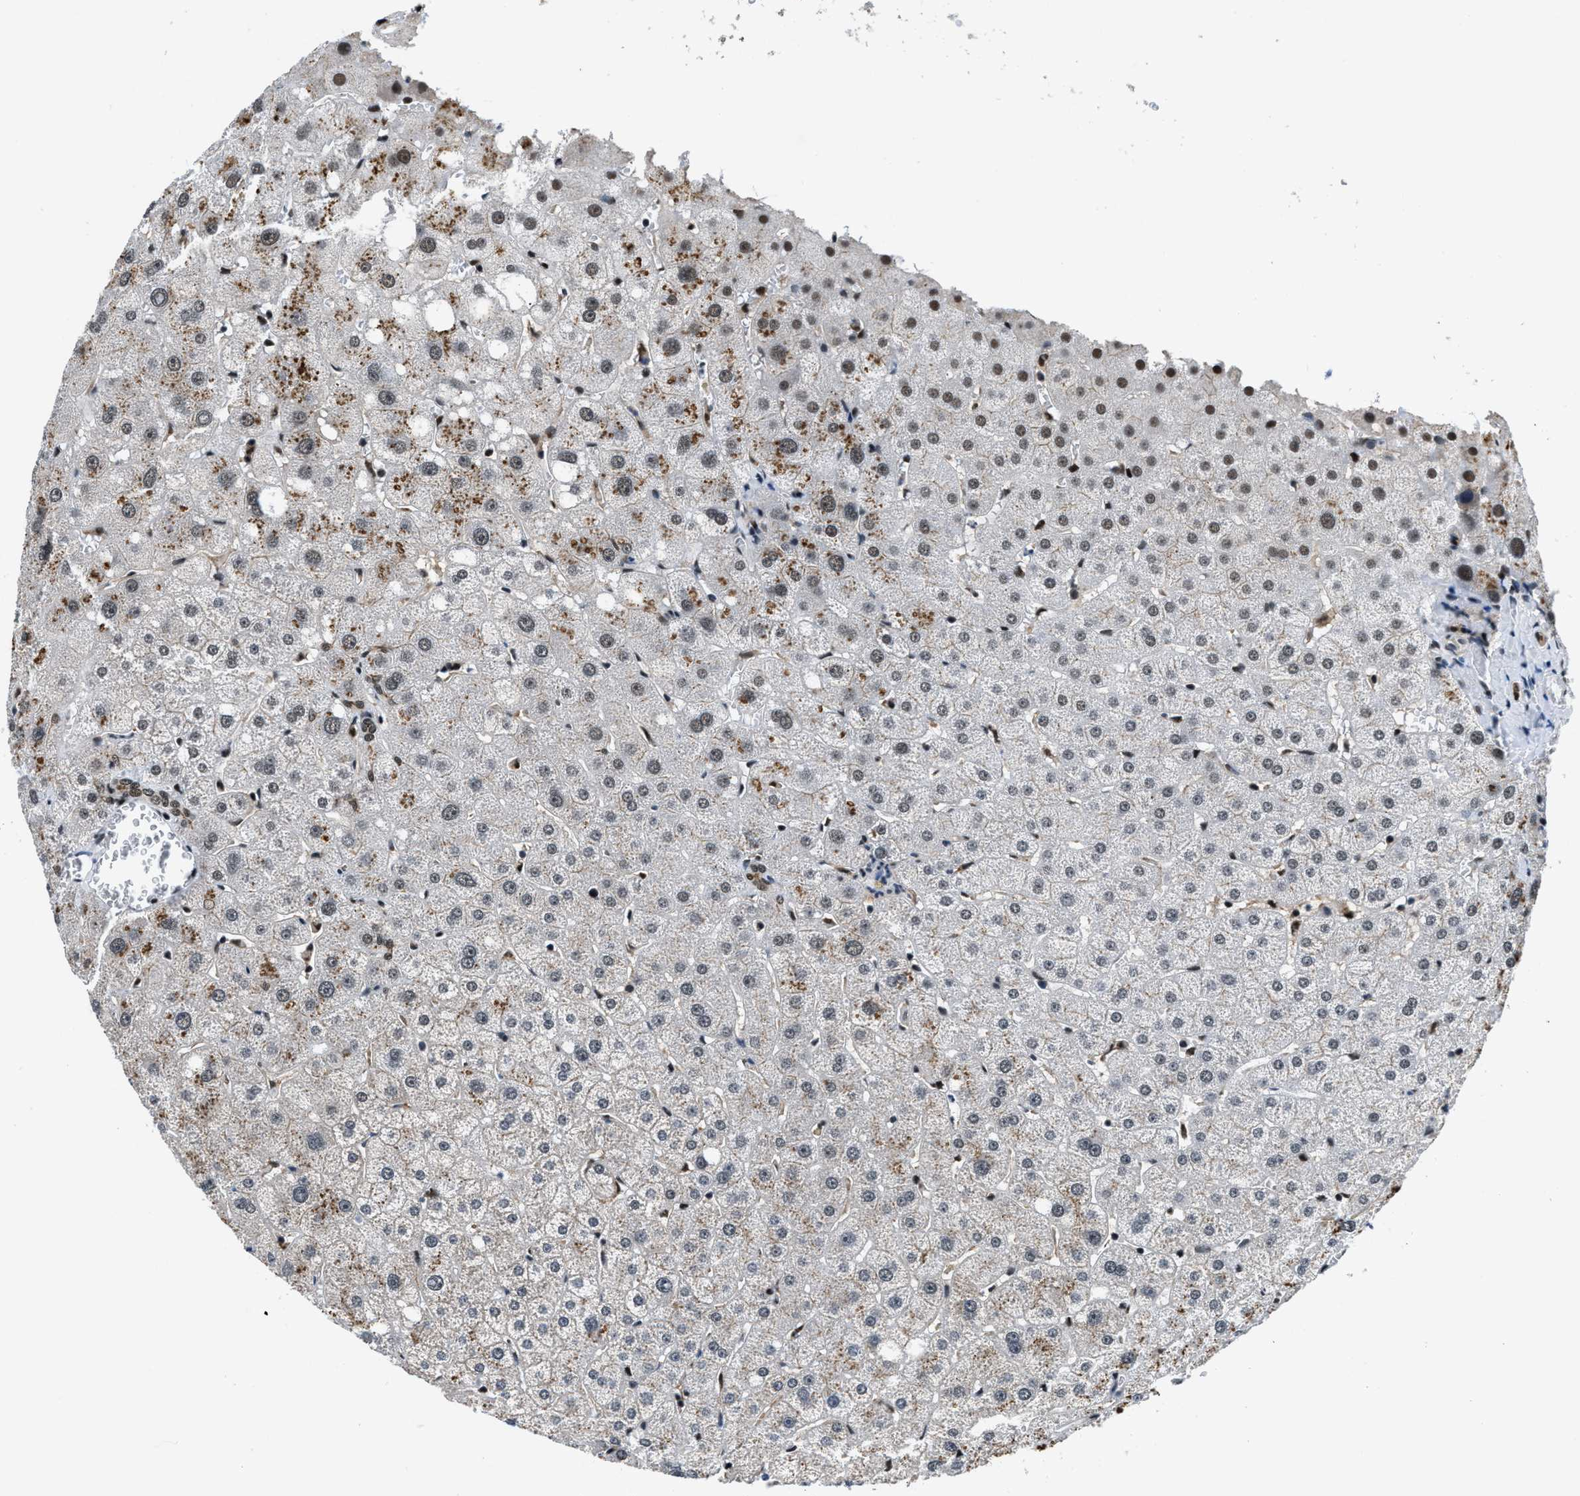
{"staining": {"intensity": "moderate", "quantity": "25%-75%", "location": "cytoplasmic/membranous,nuclear"}, "tissue": "liver", "cell_type": "Cholangiocytes", "image_type": "normal", "snomed": [{"axis": "morphology", "description": "Normal tissue, NOS"}, {"axis": "topography", "description": "Liver"}], "caption": "A medium amount of moderate cytoplasmic/membranous,nuclear positivity is seen in about 25%-75% of cholangiocytes in benign liver. Nuclei are stained in blue.", "gene": "KDM3B", "patient": {"sex": "male", "age": 73}}